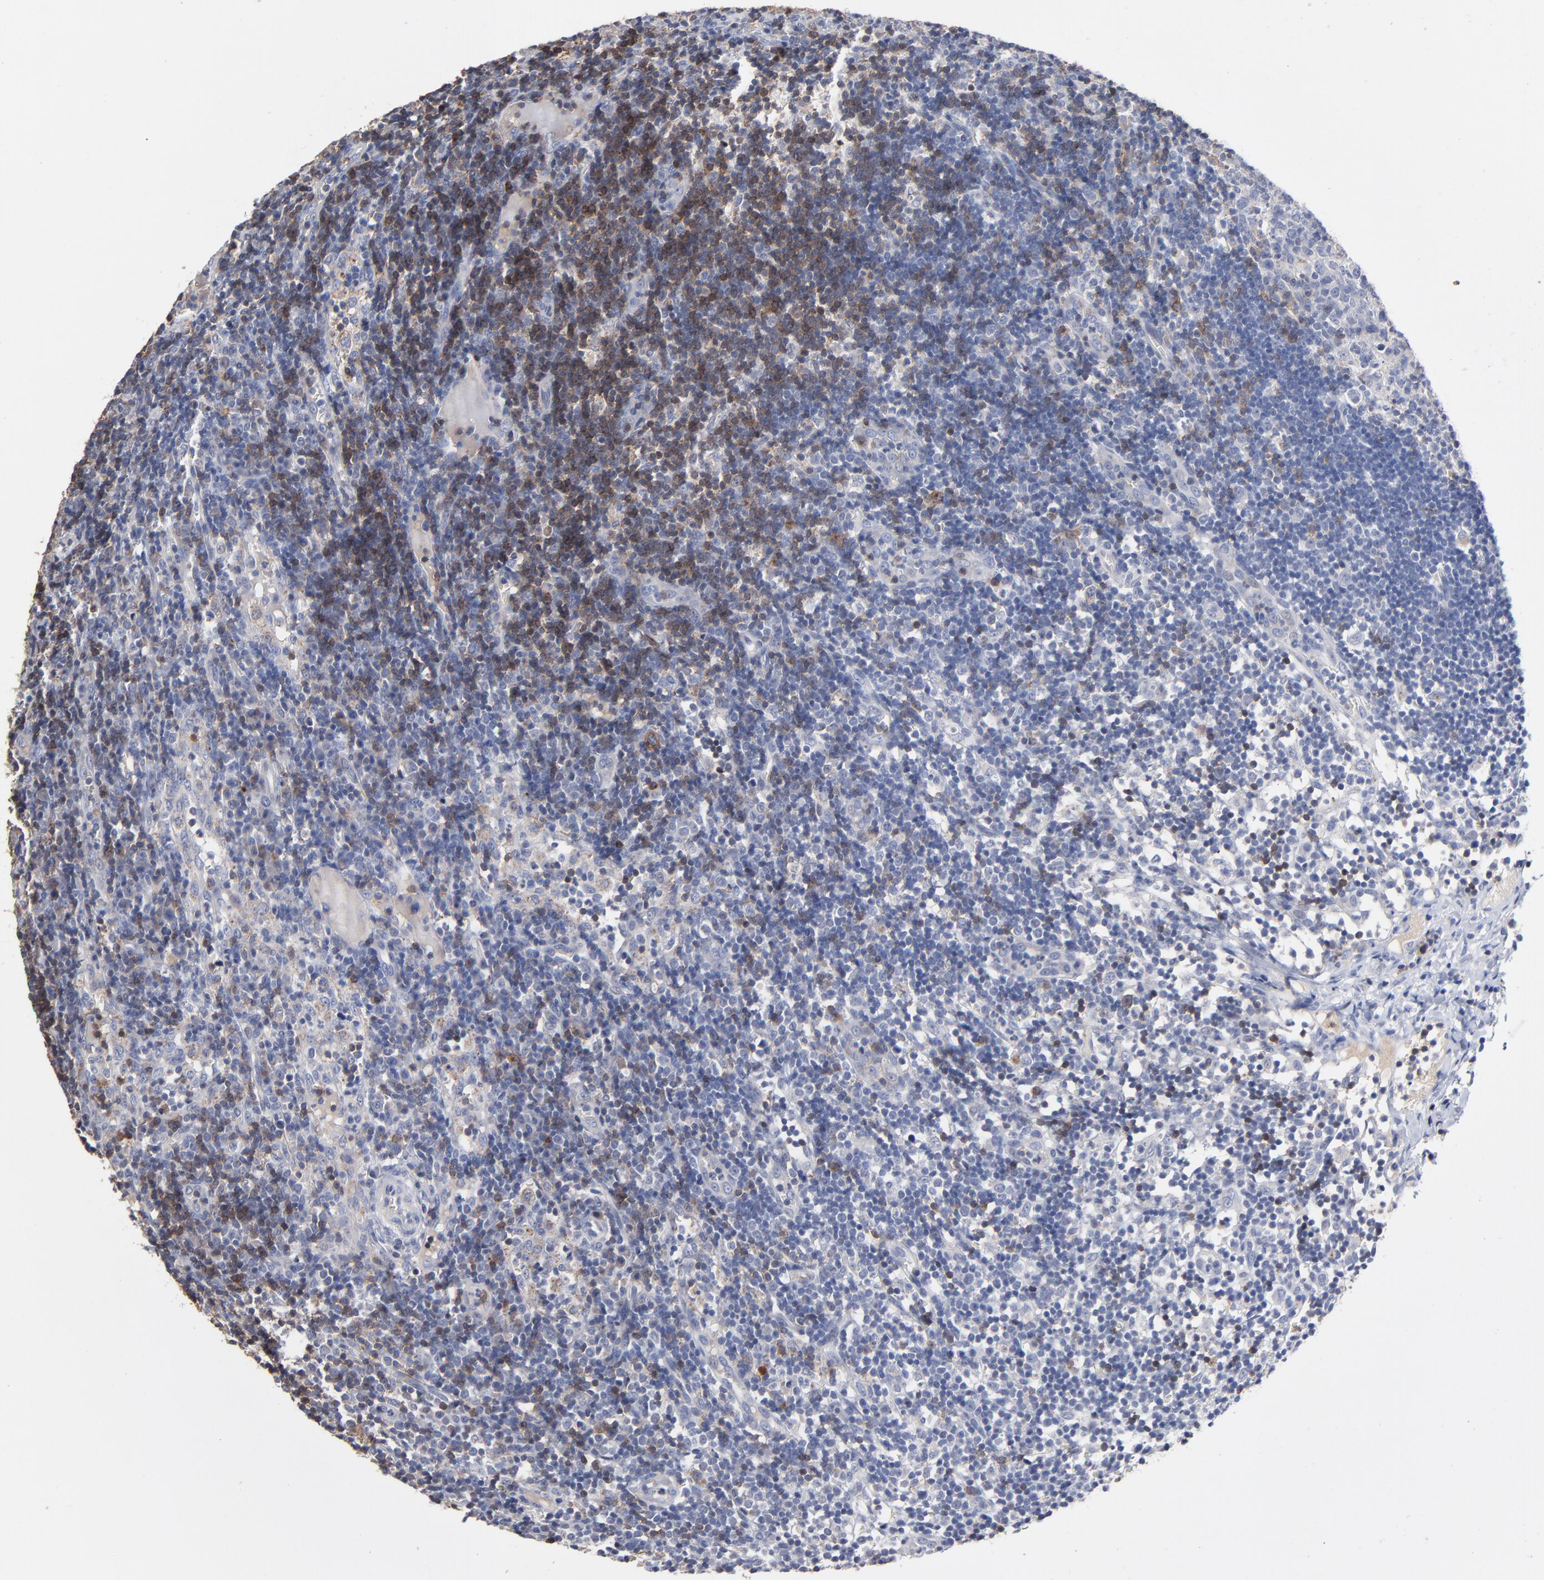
{"staining": {"intensity": "moderate", "quantity": "25%-75%", "location": "cytoplasmic/membranous"}, "tissue": "lymph node", "cell_type": "Non-germinal center cells", "image_type": "normal", "snomed": [{"axis": "morphology", "description": "Normal tissue, NOS"}, {"axis": "morphology", "description": "Inflammation, NOS"}, {"axis": "topography", "description": "Lymph node"}, {"axis": "topography", "description": "Salivary gland"}], "caption": "This is a histology image of immunohistochemistry (IHC) staining of normal lymph node, which shows moderate staining in the cytoplasmic/membranous of non-germinal center cells.", "gene": "TRAT1", "patient": {"sex": "male", "age": 3}}